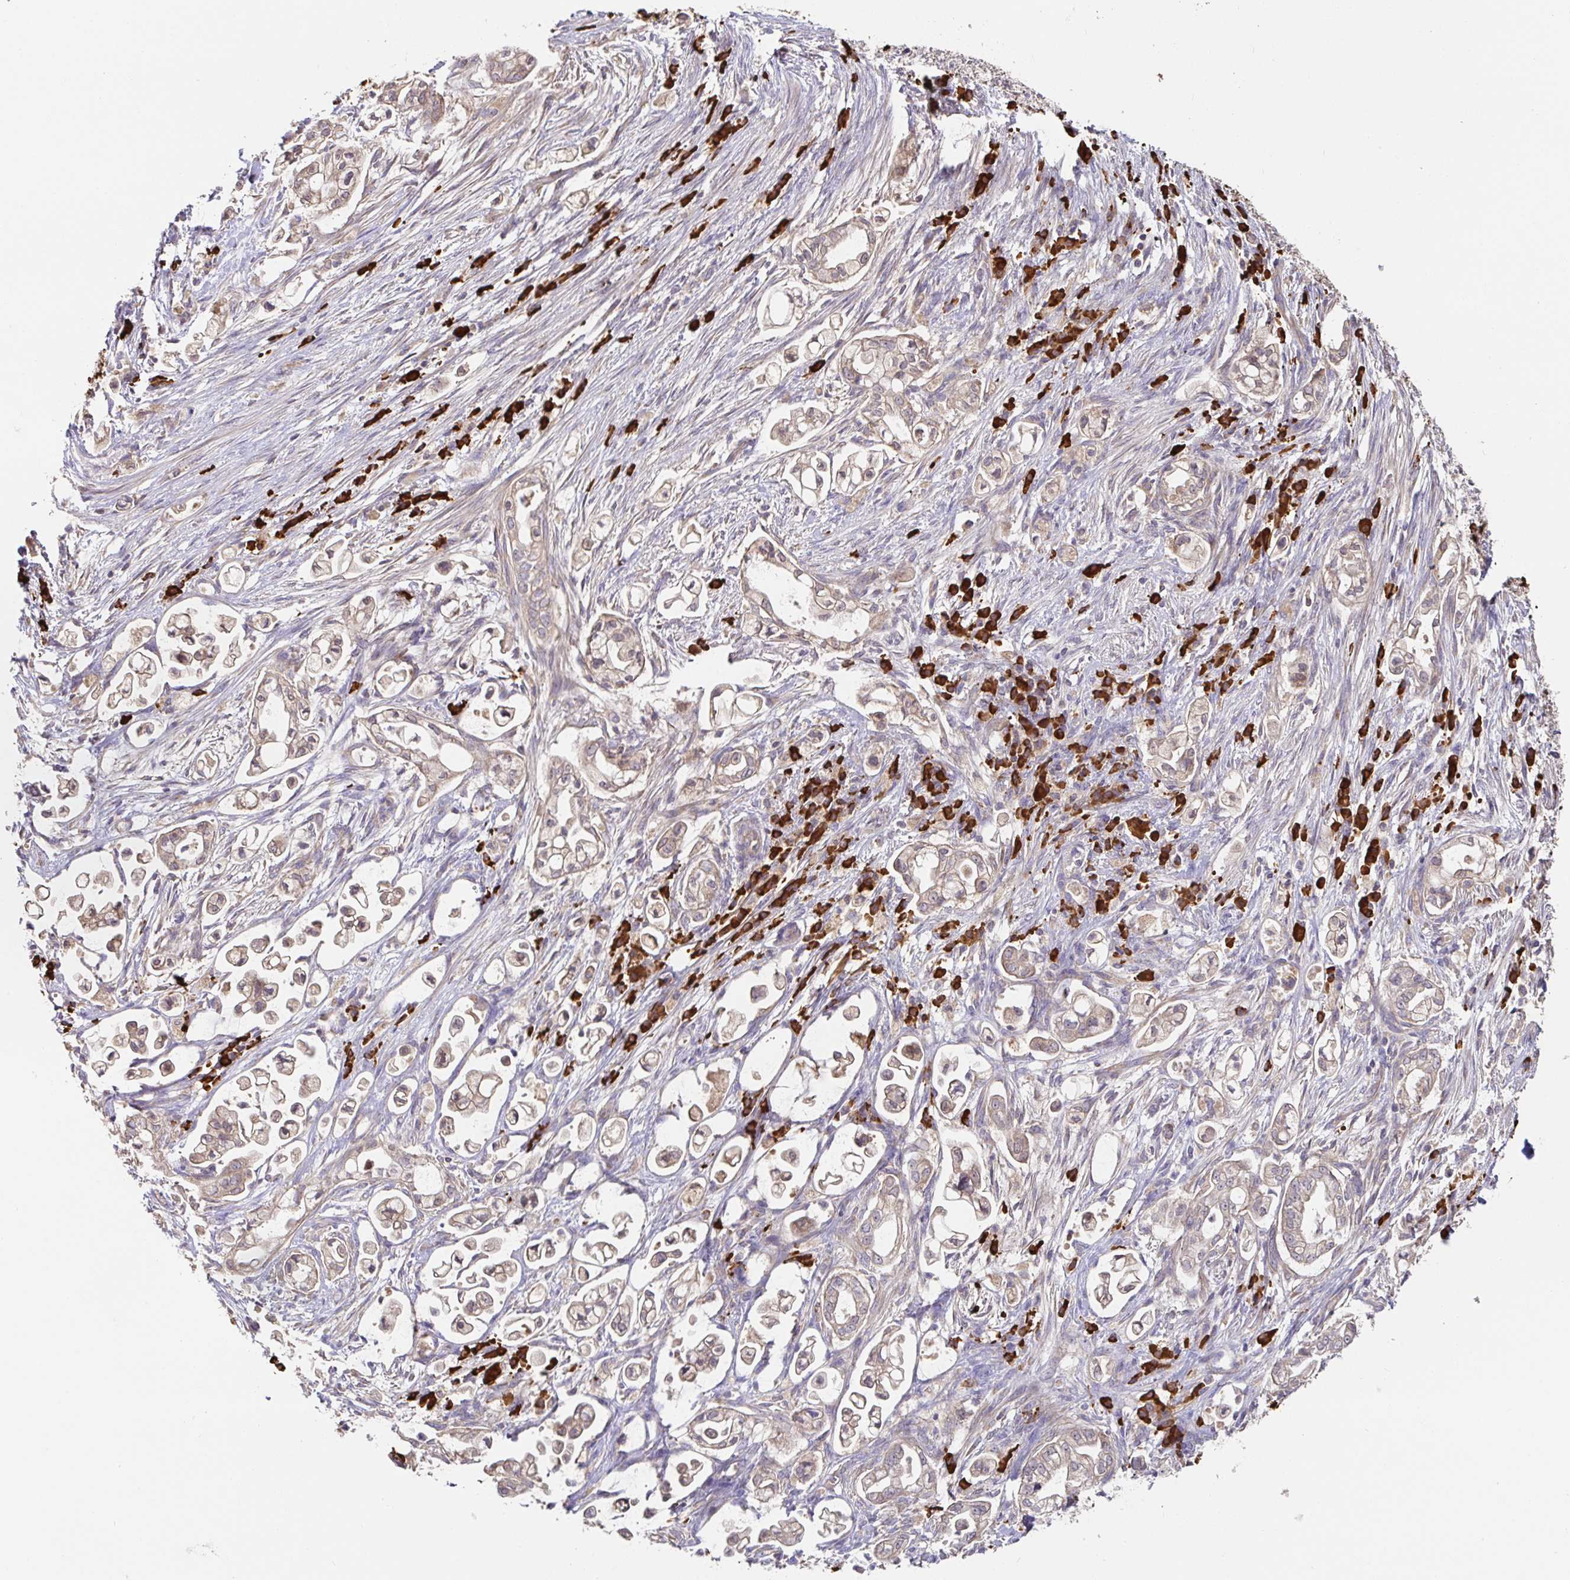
{"staining": {"intensity": "weak", "quantity": "<25%", "location": "cytoplasmic/membranous"}, "tissue": "pancreatic cancer", "cell_type": "Tumor cells", "image_type": "cancer", "snomed": [{"axis": "morphology", "description": "Adenocarcinoma, NOS"}, {"axis": "topography", "description": "Pancreas"}], "caption": "The micrograph displays no staining of tumor cells in pancreatic adenocarcinoma.", "gene": "HAGH", "patient": {"sex": "female", "age": 69}}